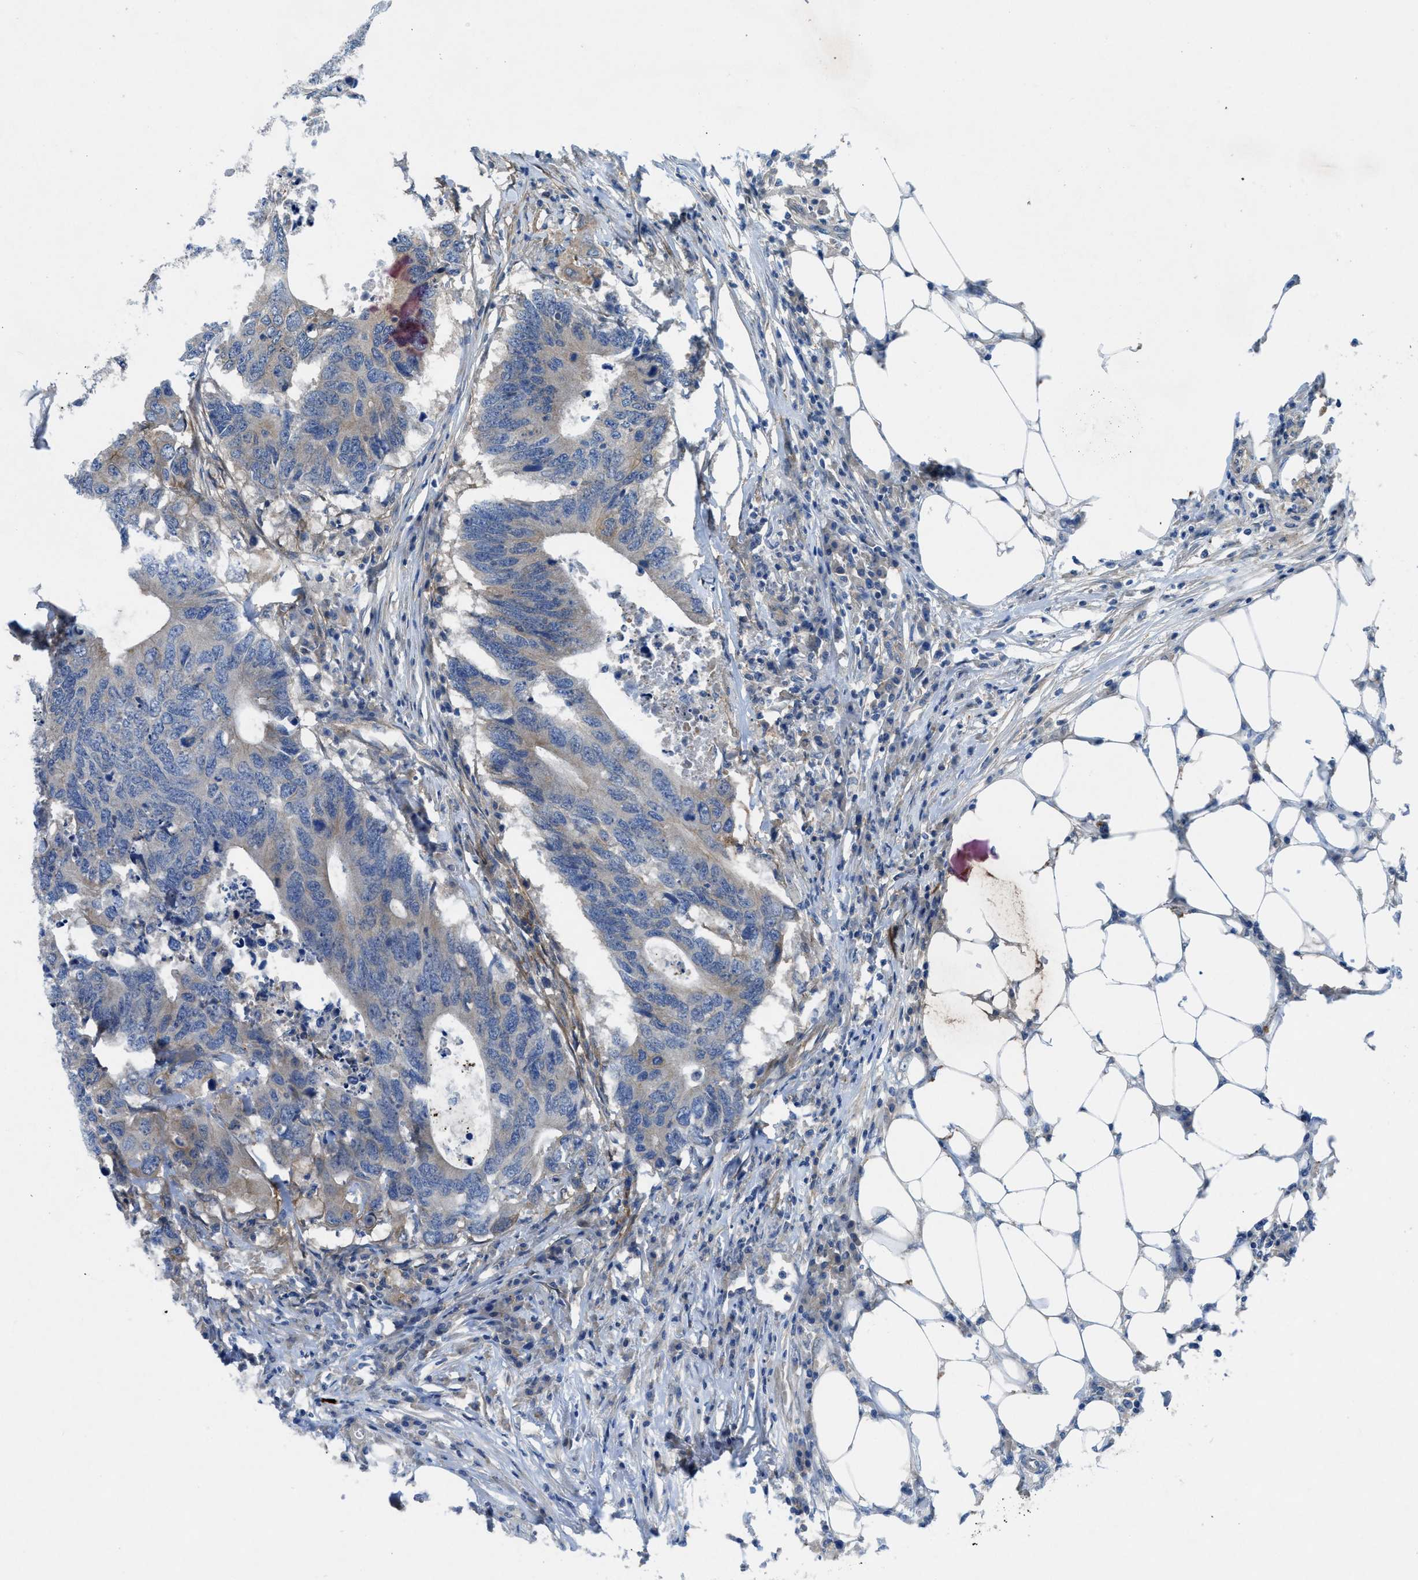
{"staining": {"intensity": "weak", "quantity": "25%-75%", "location": "cytoplasmic/membranous"}, "tissue": "colorectal cancer", "cell_type": "Tumor cells", "image_type": "cancer", "snomed": [{"axis": "morphology", "description": "Adenocarcinoma, NOS"}, {"axis": "topography", "description": "Colon"}], "caption": "High-magnification brightfield microscopy of colorectal cancer (adenocarcinoma) stained with DAB (3,3'-diaminobenzidine) (brown) and counterstained with hematoxylin (blue). tumor cells exhibit weak cytoplasmic/membranous expression is appreciated in about25%-75% of cells. The protein is shown in brown color, while the nuclei are stained blue.", "gene": "PANX1", "patient": {"sex": "male", "age": 71}}